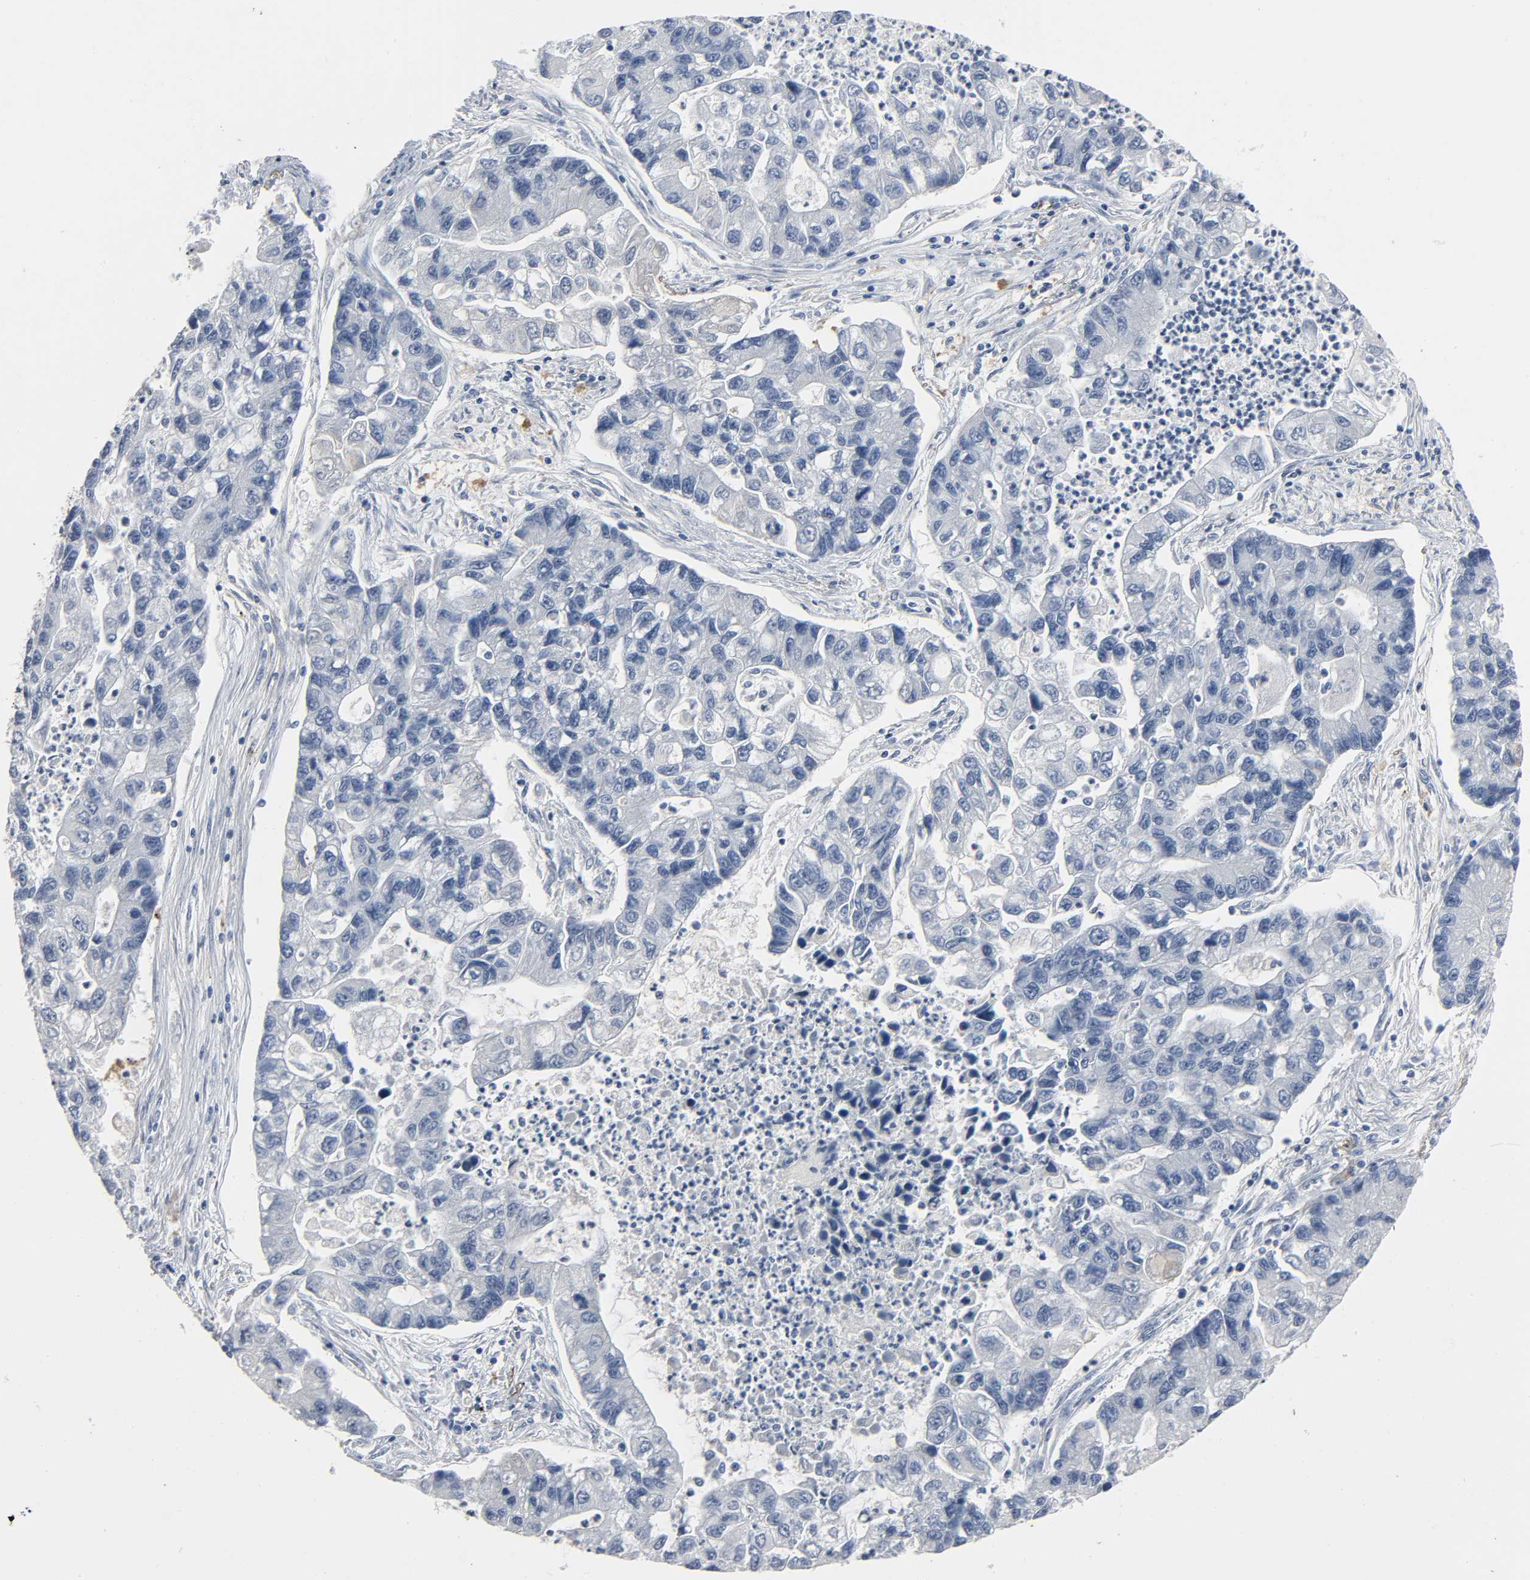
{"staining": {"intensity": "negative", "quantity": "none", "location": "none"}, "tissue": "lung cancer", "cell_type": "Tumor cells", "image_type": "cancer", "snomed": [{"axis": "morphology", "description": "Adenocarcinoma, NOS"}, {"axis": "topography", "description": "Lung"}], "caption": "Immunohistochemical staining of adenocarcinoma (lung) demonstrates no significant positivity in tumor cells.", "gene": "FBLN5", "patient": {"sex": "female", "age": 51}}